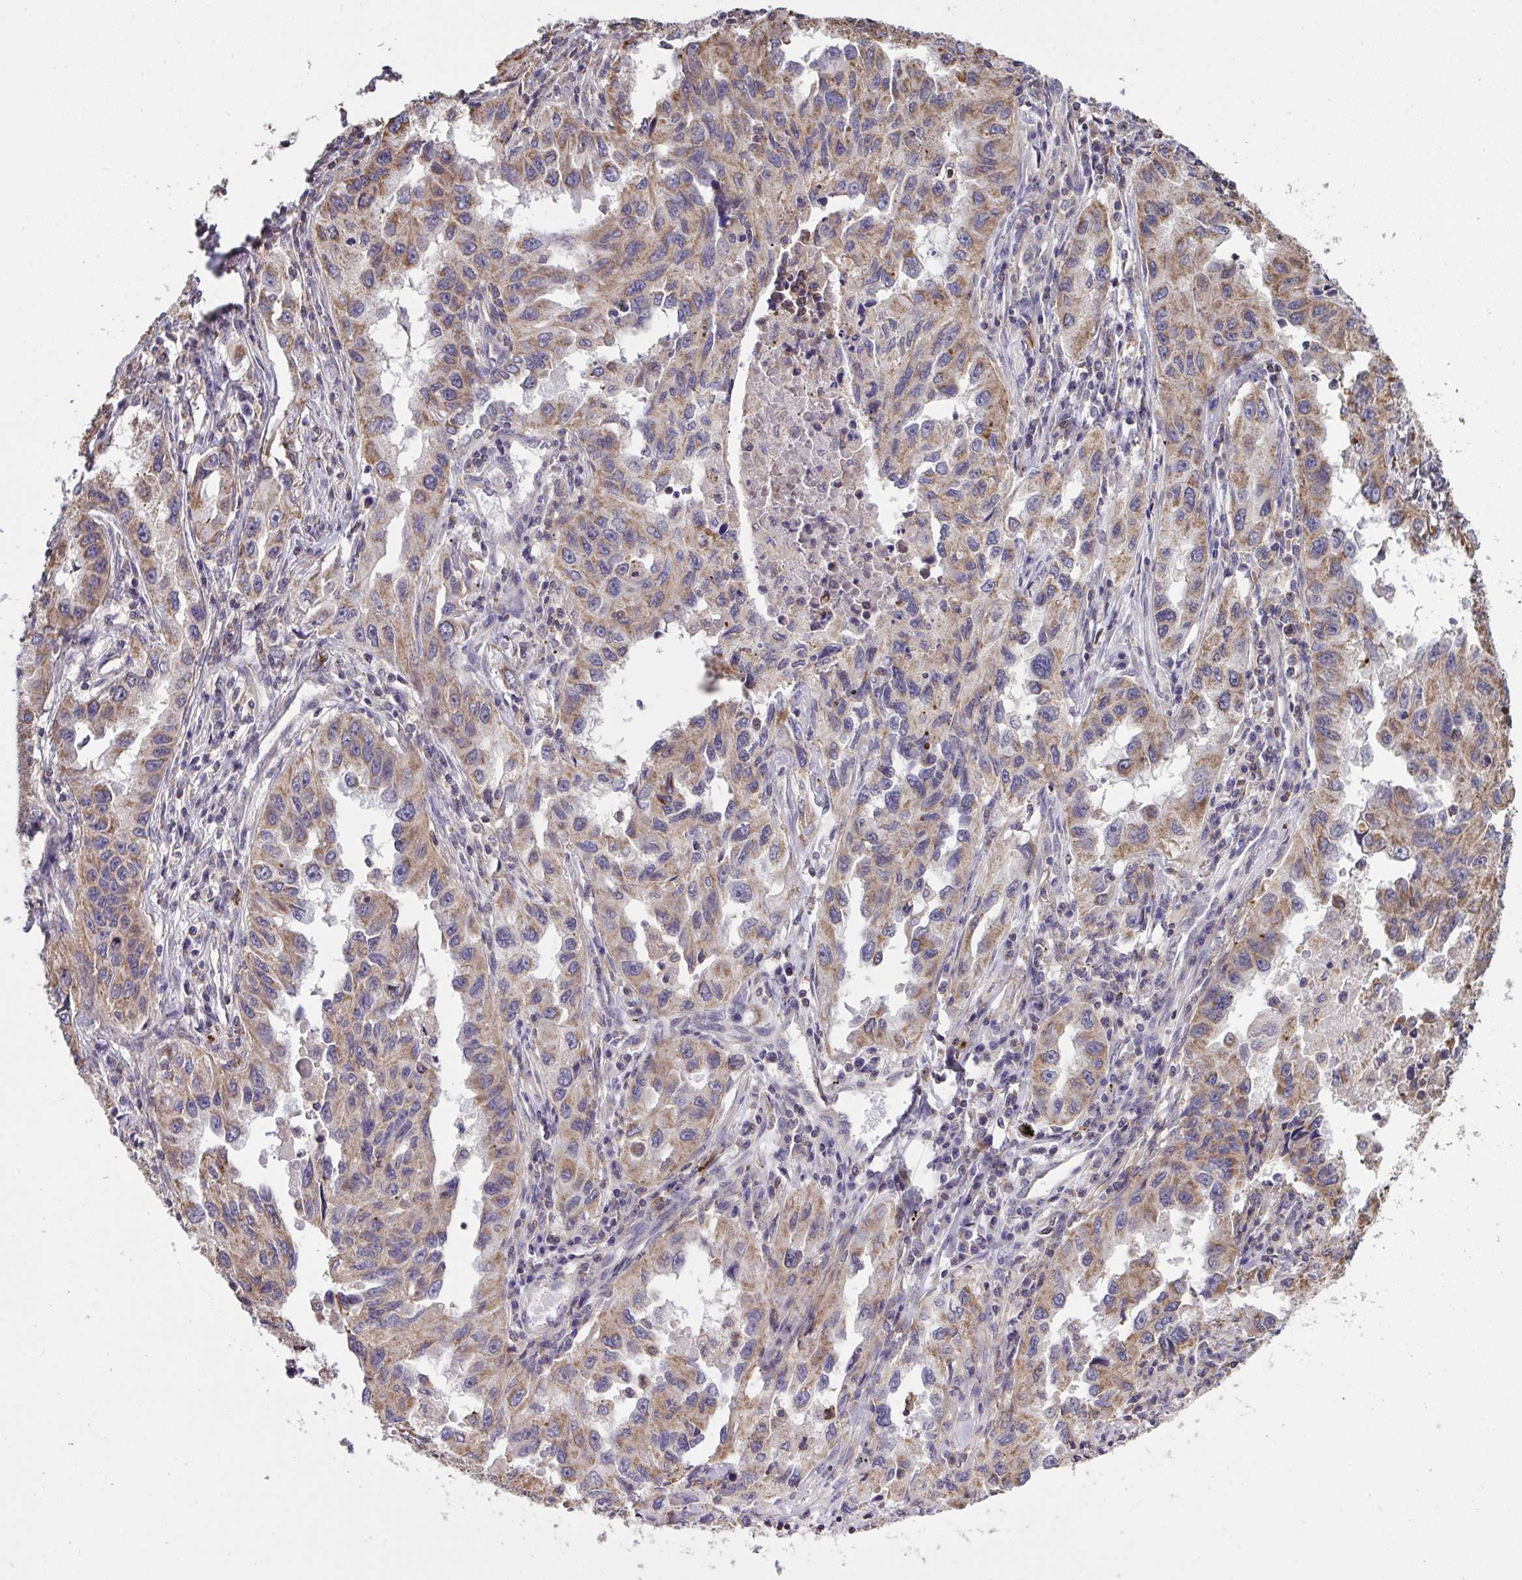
{"staining": {"intensity": "weak", "quantity": ">75%", "location": "cytoplasmic/membranous"}, "tissue": "lung cancer", "cell_type": "Tumor cells", "image_type": "cancer", "snomed": [{"axis": "morphology", "description": "Adenocarcinoma, NOS"}, {"axis": "topography", "description": "Lung"}], "caption": "Protein staining demonstrates weak cytoplasmic/membranous expression in about >75% of tumor cells in lung cancer (adenocarcinoma).", "gene": "PPM1H", "patient": {"sex": "female", "age": 73}}